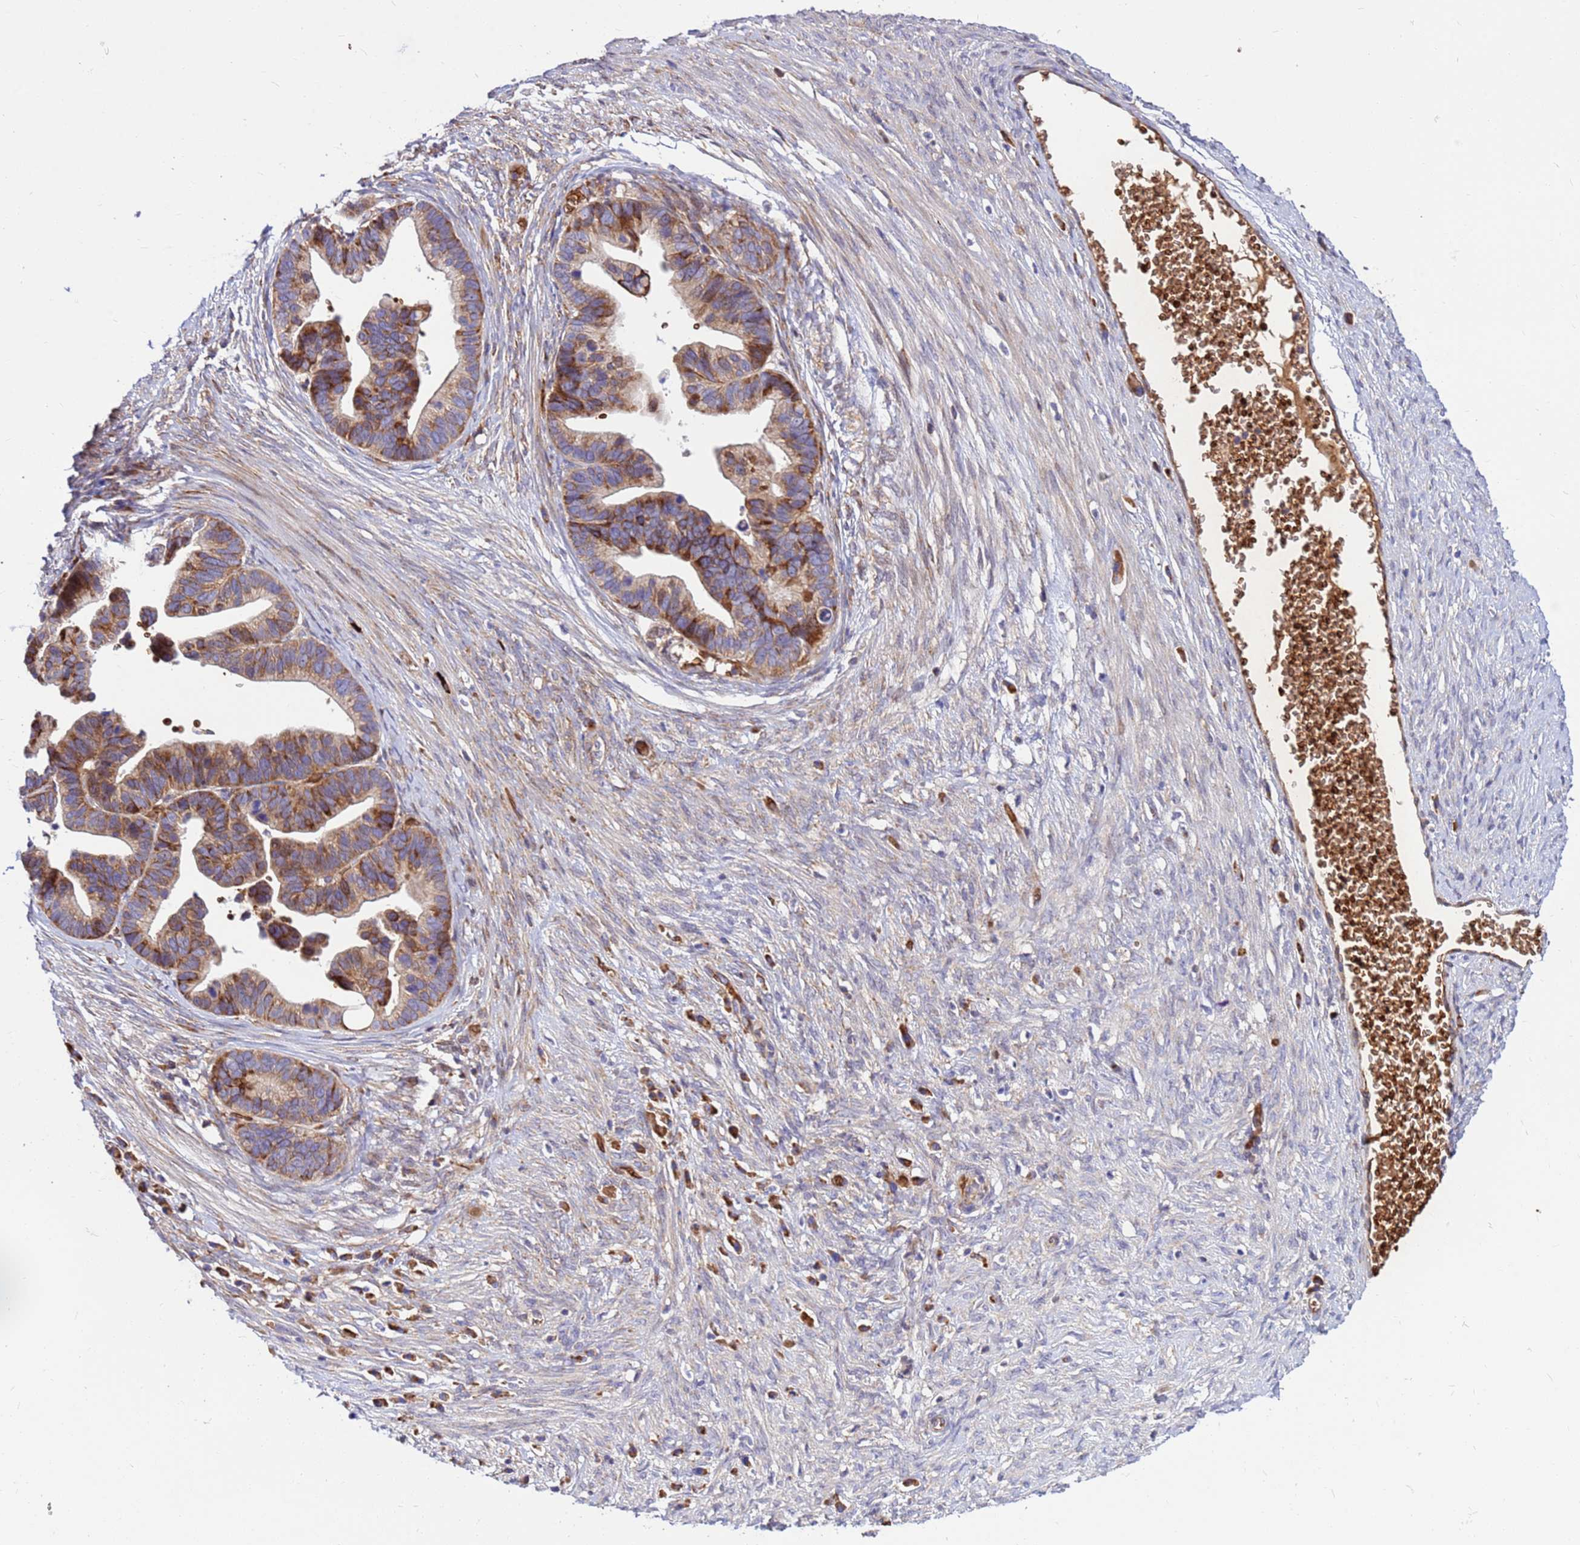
{"staining": {"intensity": "moderate", "quantity": ">75%", "location": "cytoplasmic/membranous"}, "tissue": "ovarian cancer", "cell_type": "Tumor cells", "image_type": "cancer", "snomed": [{"axis": "morphology", "description": "Cystadenocarcinoma, serous, NOS"}, {"axis": "topography", "description": "Ovary"}], "caption": "Immunohistochemistry (IHC) micrograph of ovarian cancer (serous cystadenocarcinoma) stained for a protein (brown), which shows medium levels of moderate cytoplasmic/membranous staining in approximately >75% of tumor cells.", "gene": "ZNF669", "patient": {"sex": "female", "age": 56}}